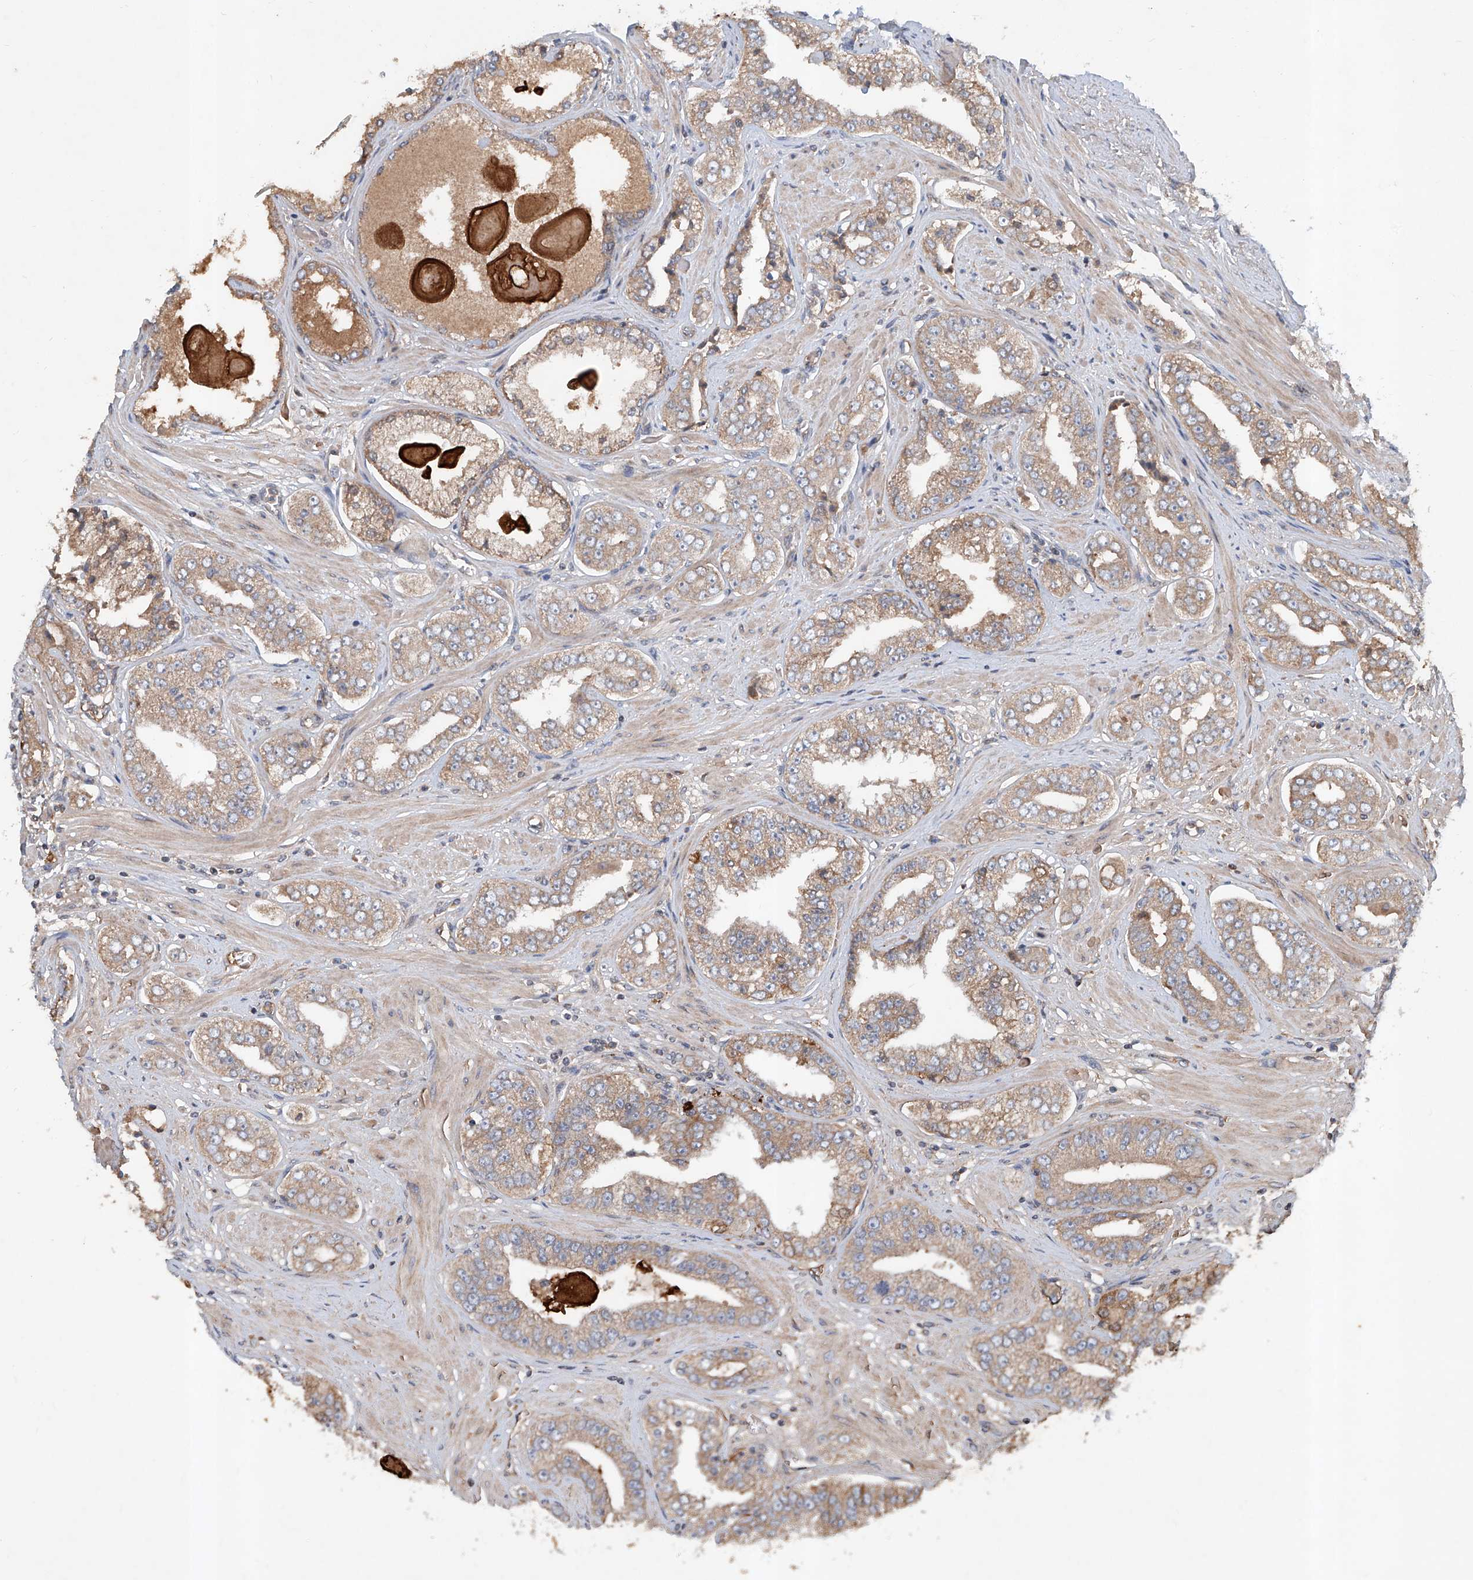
{"staining": {"intensity": "moderate", "quantity": "25%-75%", "location": "cytoplasmic/membranous"}, "tissue": "prostate cancer", "cell_type": "Tumor cells", "image_type": "cancer", "snomed": [{"axis": "morphology", "description": "Adenocarcinoma, High grade"}, {"axis": "topography", "description": "Prostate"}], "caption": "Immunohistochemical staining of prostate cancer (high-grade adenocarcinoma) demonstrates medium levels of moderate cytoplasmic/membranous protein staining in about 25%-75% of tumor cells. The staining was performed using DAB (3,3'-diaminobenzidine) to visualize the protein expression in brown, while the nuclei were stained in blue with hematoxylin (Magnification: 20x).", "gene": "ADAM23", "patient": {"sex": "male", "age": 71}}